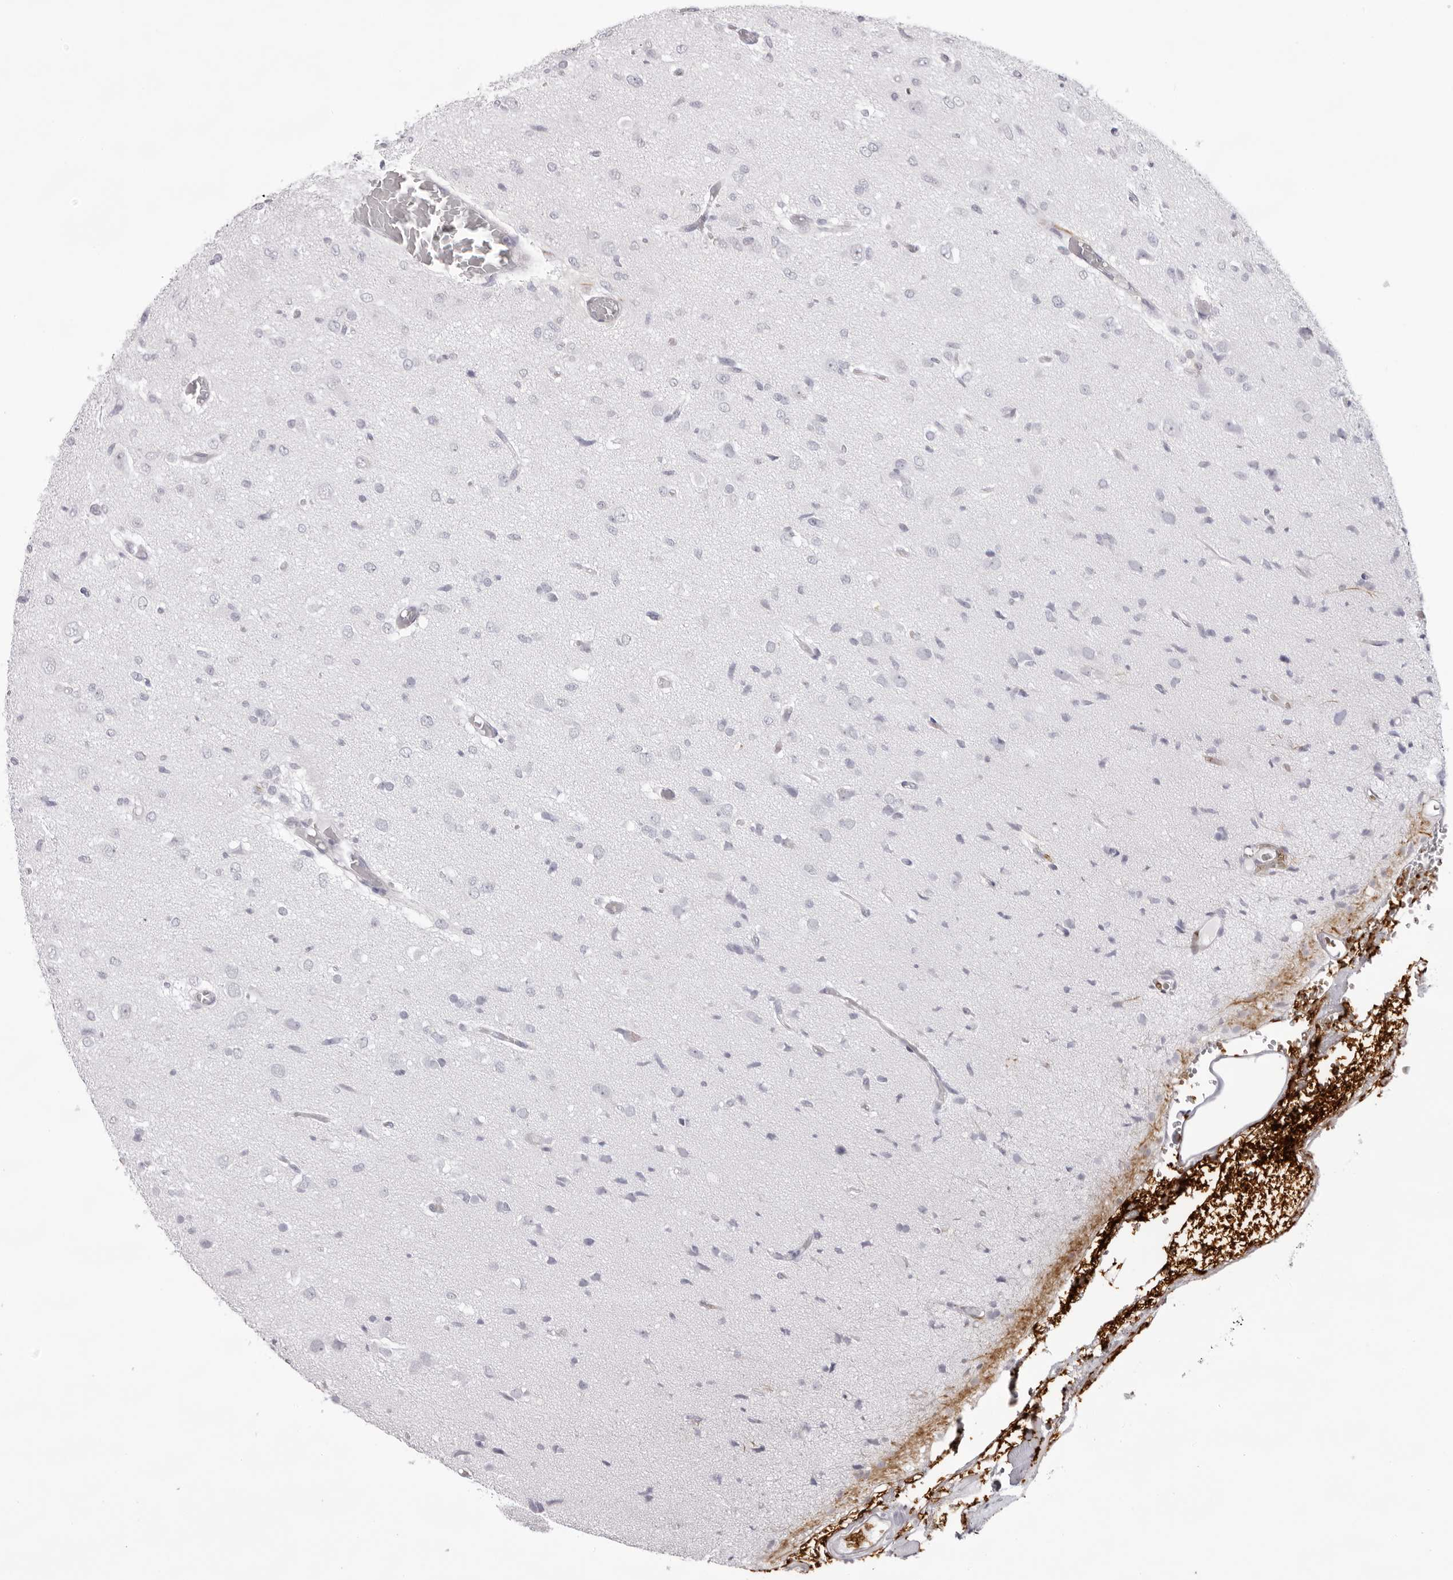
{"staining": {"intensity": "negative", "quantity": "none", "location": "none"}, "tissue": "glioma", "cell_type": "Tumor cells", "image_type": "cancer", "snomed": [{"axis": "morphology", "description": "Glioma, malignant, High grade"}, {"axis": "topography", "description": "Brain"}], "caption": "Photomicrograph shows no protein positivity in tumor cells of glioma tissue. Nuclei are stained in blue.", "gene": "SPTA1", "patient": {"sex": "female", "age": 59}}